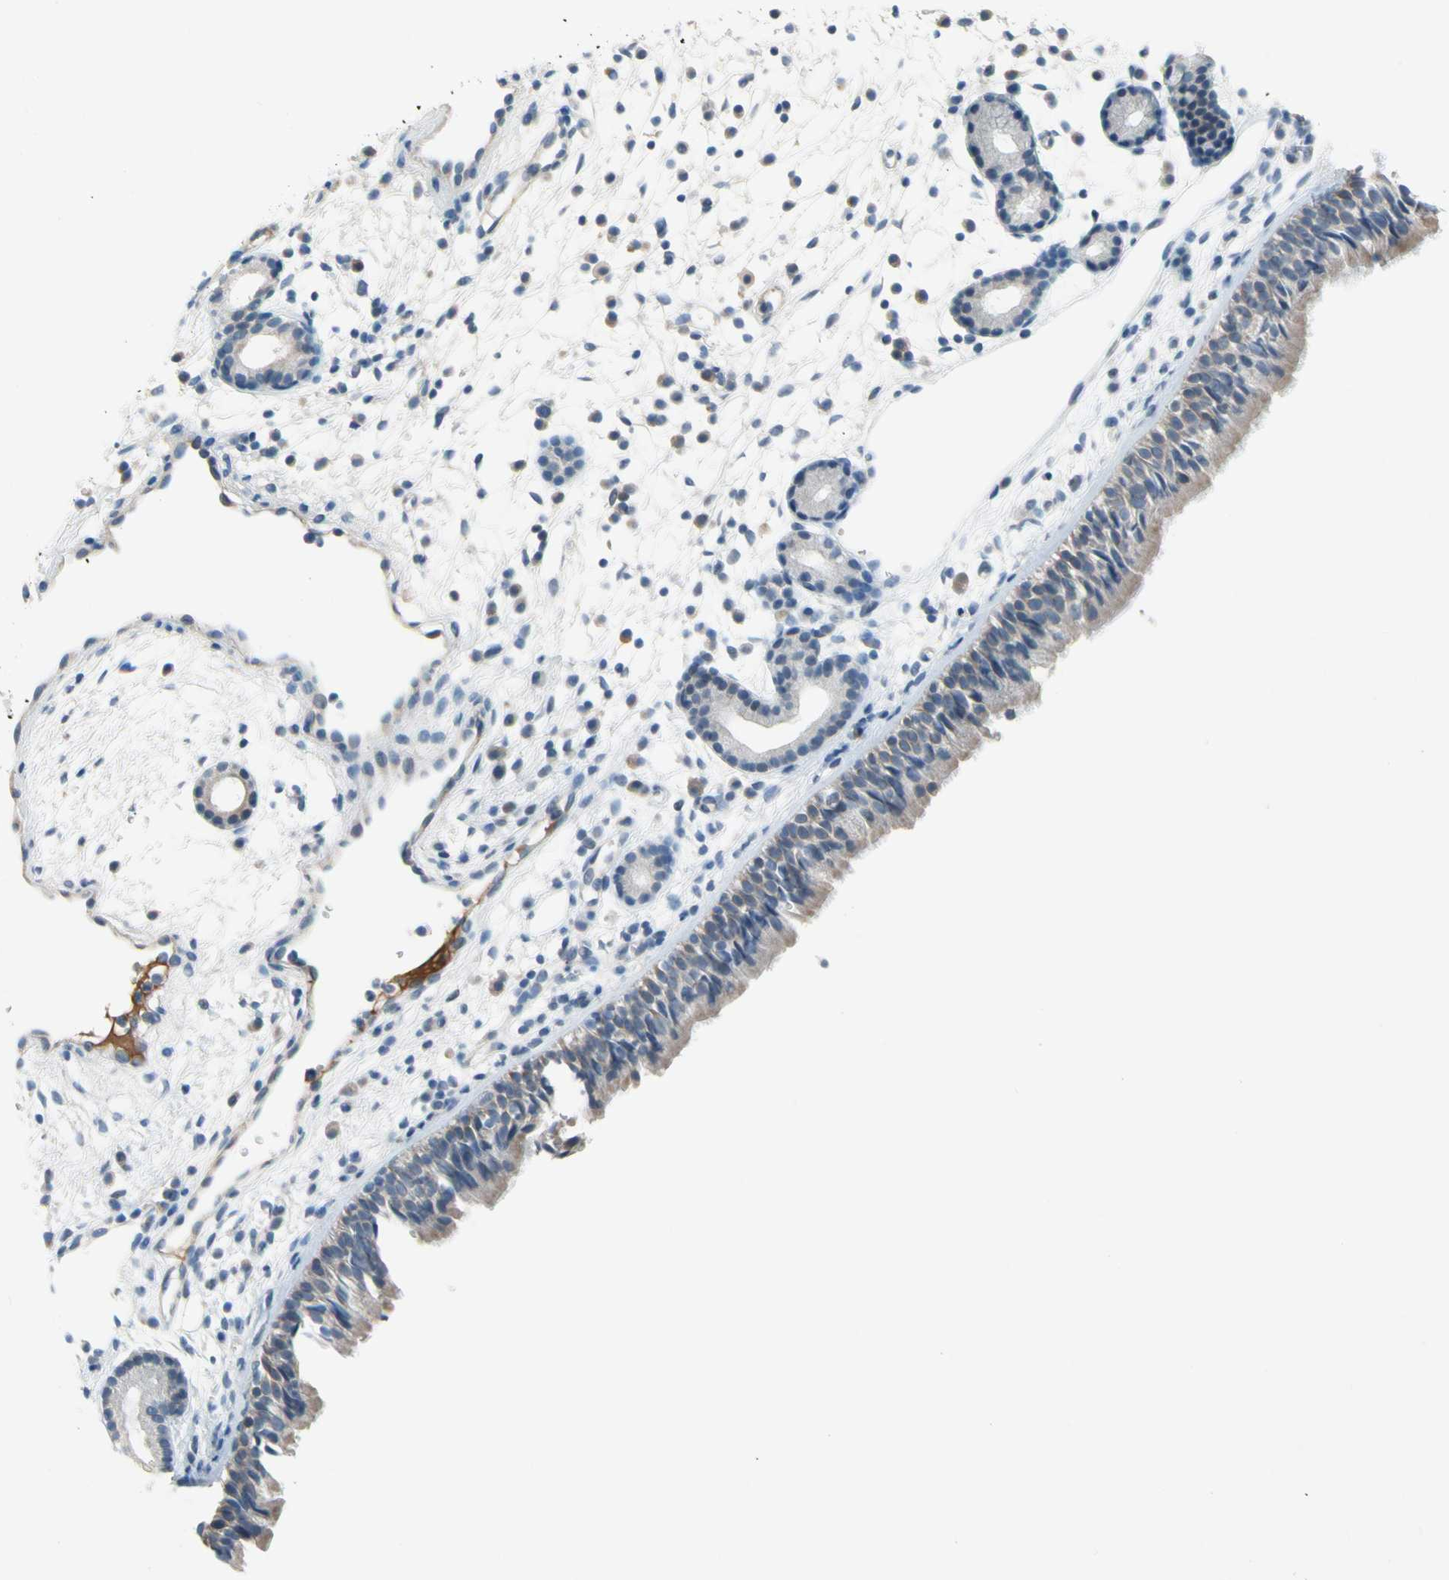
{"staining": {"intensity": "negative", "quantity": "none", "location": "none"}, "tissue": "nasopharynx", "cell_type": "Respiratory epithelial cells", "image_type": "normal", "snomed": [{"axis": "morphology", "description": "Normal tissue, NOS"}, {"axis": "morphology", "description": "Inflammation, NOS"}, {"axis": "topography", "description": "Nasopharynx"}], "caption": "Nasopharynx was stained to show a protein in brown. There is no significant expression in respiratory epithelial cells. (DAB immunohistochemistry (IHC), high magnification).", "gene": "CNDP1", "patient": {"sex": "female", "age": 55}}